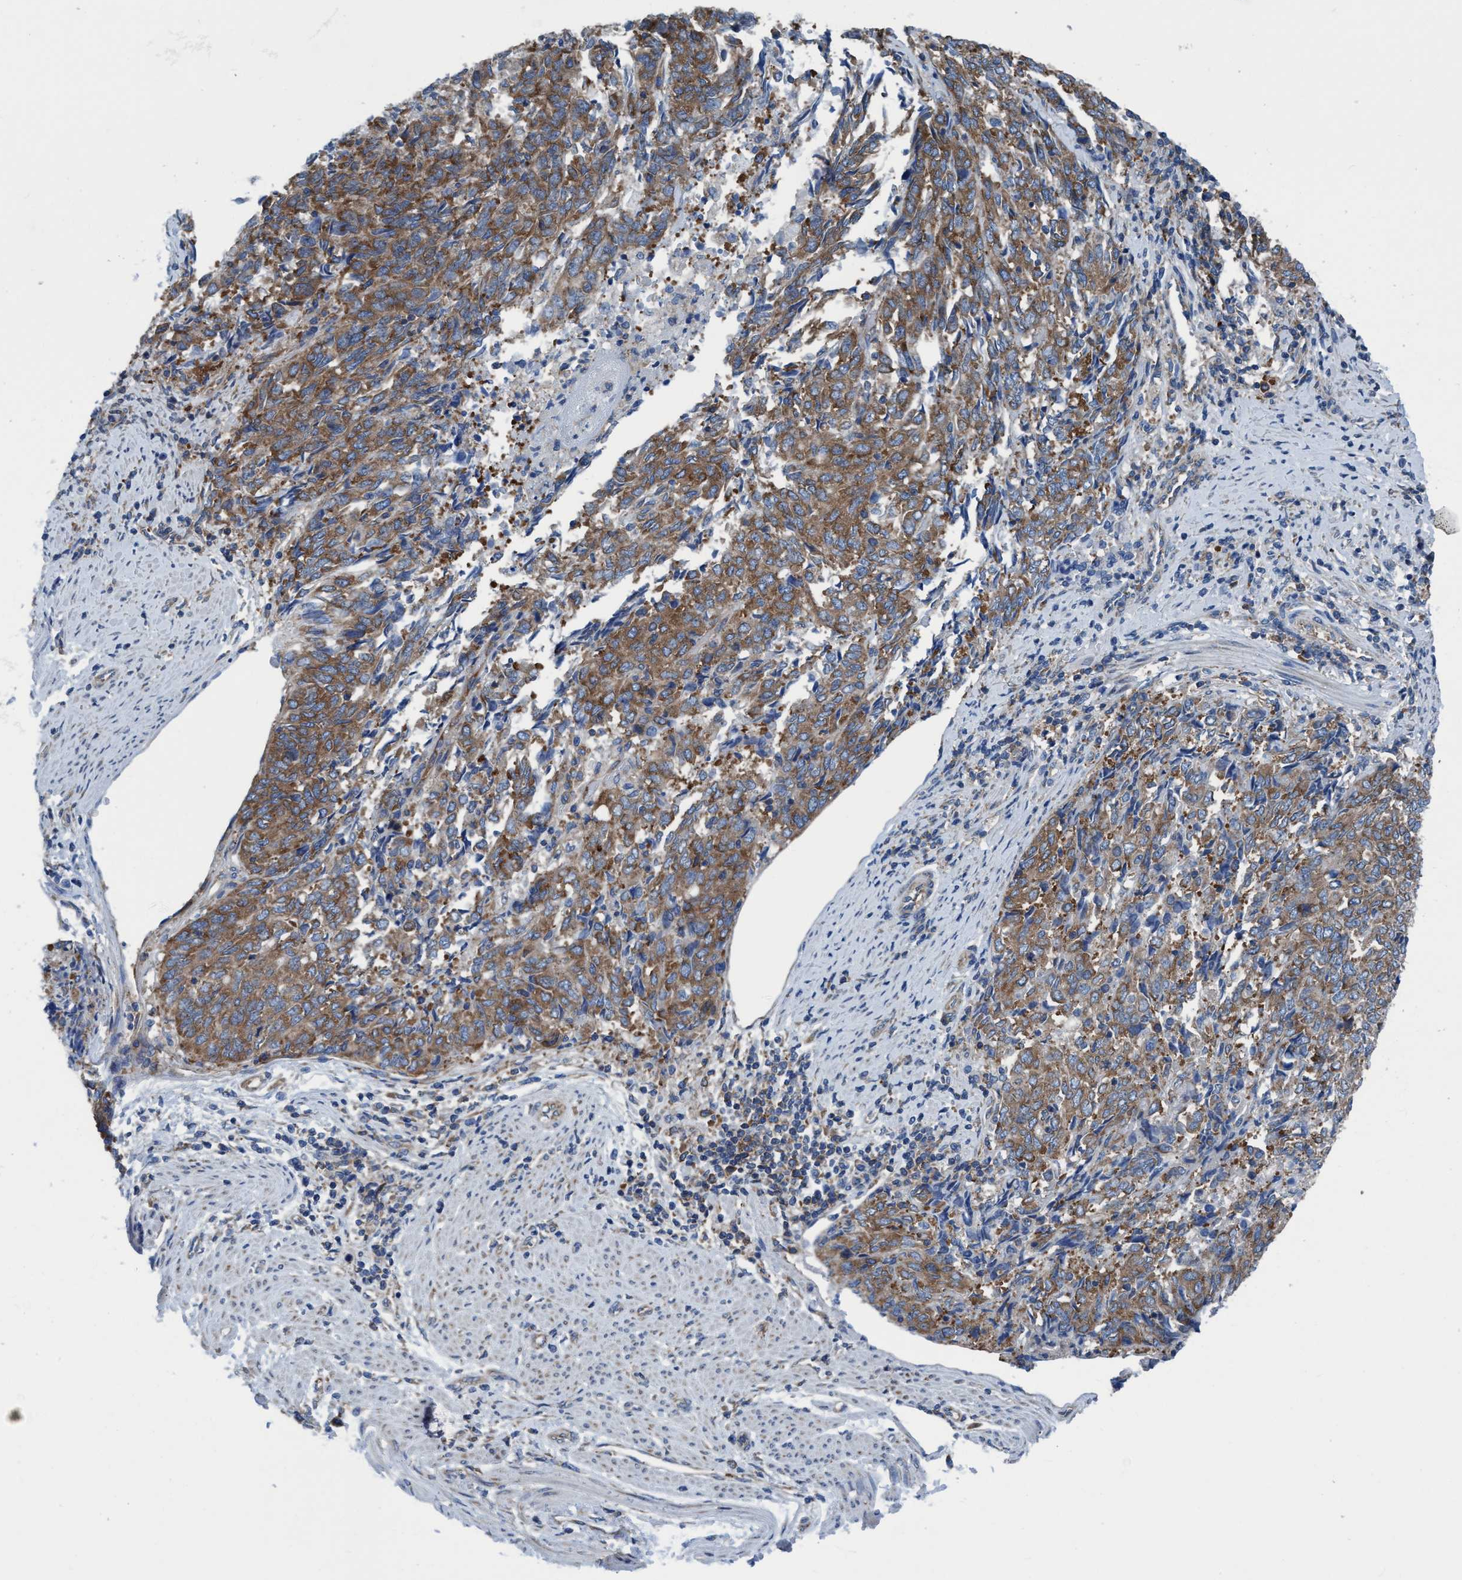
{"staining": {"intensity": "moderate", "quantity": ">75%", "location": "cytoplasmic/membranous"}, "tissue": "endometrial cancer", "cell_type": "Tumor cells", "image_type": "cancer", "snomed": [{"axis": "morphology", "description": "Adenocarcinoma, NOS"}, {"axis": "topography", "description": "Endometrium"}], "caption": "Immunohistochemical staining of endometrial cancer (adenocarcinoma) exhibits moderate cytoplasmic/membranous protein positivity in about >75% of tumor cells. The protein is stained brown, and the nuclei are stained in blue (DAB IHC with brightfield microscopy, high magnification).", "gene": "NMT1", "patient": {"sex": "female", "age": 80}}